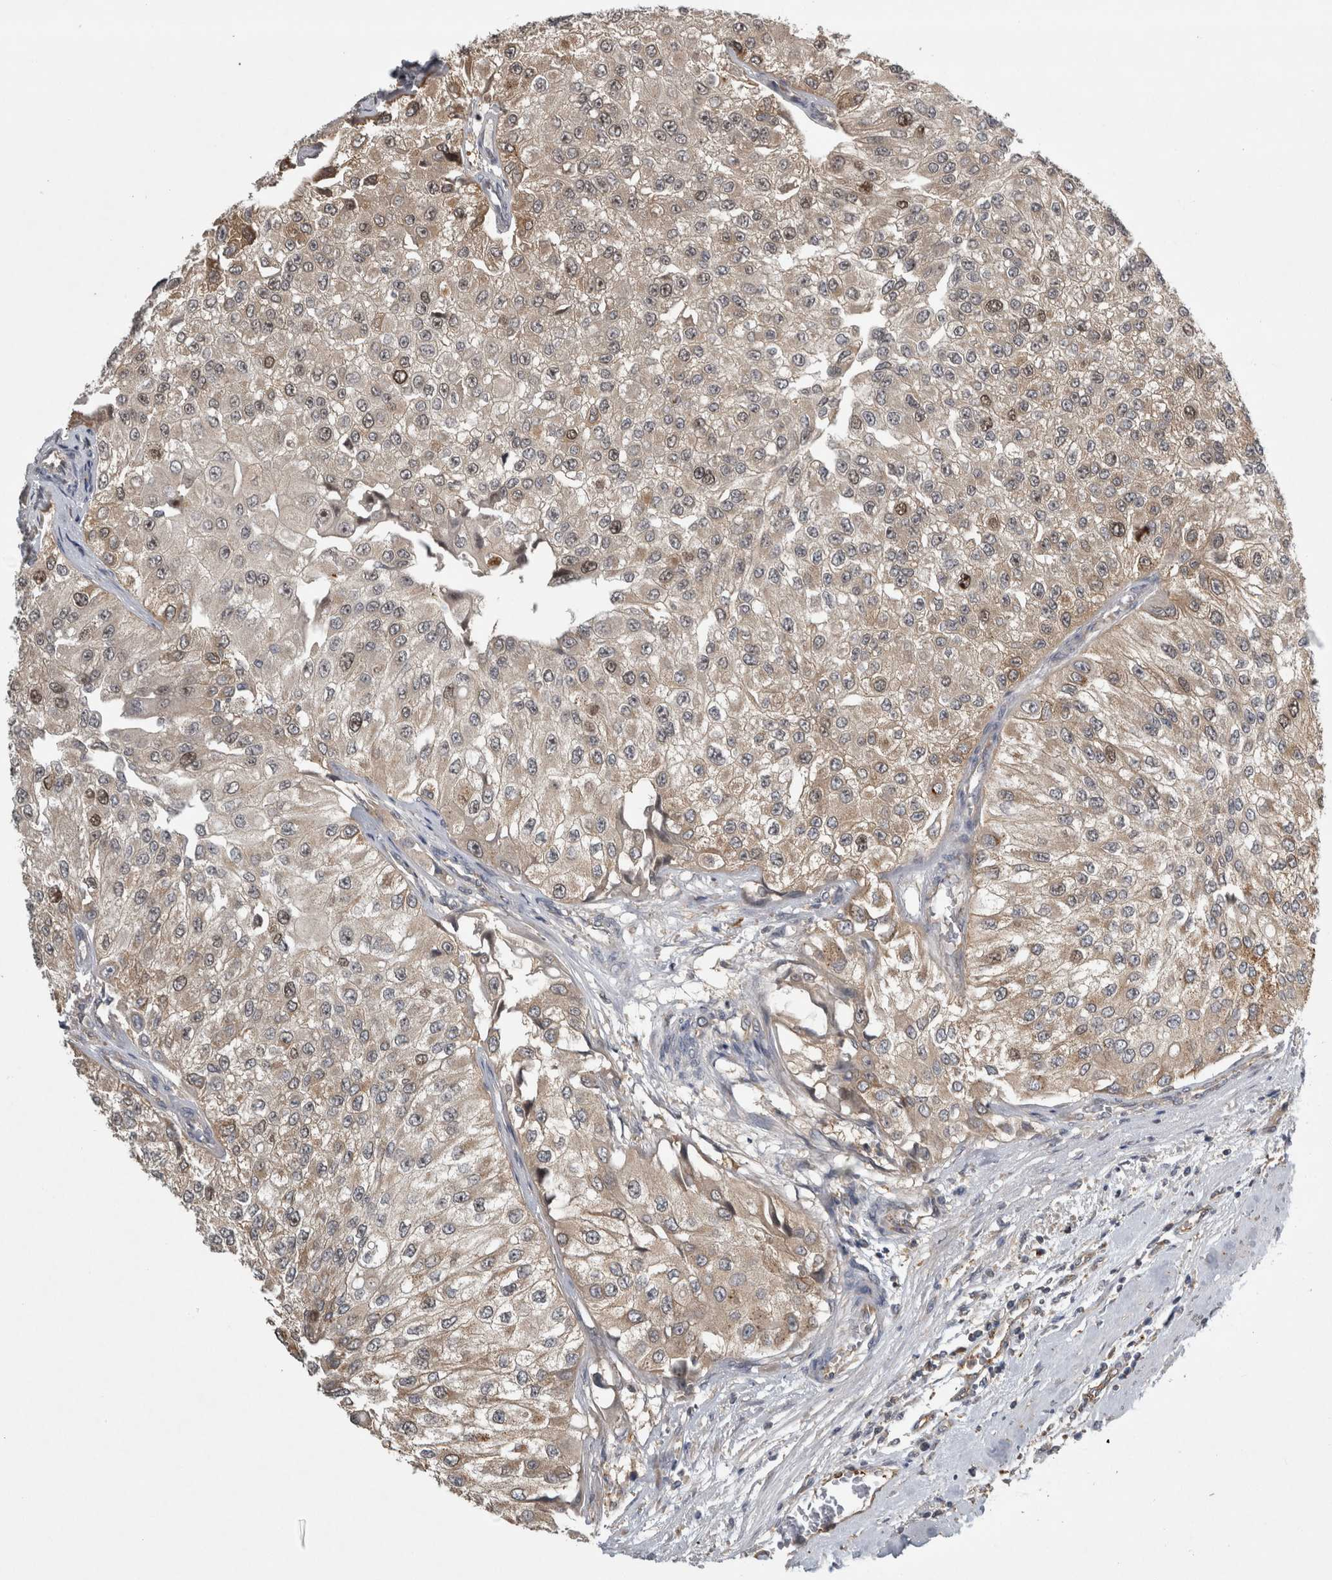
{"staining": {"intensity": "weak", "quantity": "25%-75%", "location": "cytoplasmic/membranous"}, "tissue": "urothelial cancer", "cell_type": "Tumor cells", "image_type": "cancer", "snomed": [{"axis": "morphology", "description": "Urothelial carcinoma, High grade"}, {"axis": "topography", "description": "Kidney"}, {"axis": "topography", "description": "Urinary bladder"}], "caption": "The immunohistochemical stain labels weak cytoplasmic/membranous expression in tumor cells of urothelial cancer tissue.", "gene": "TRMT61B", "patient": {"sex": "male", "age": 77}}